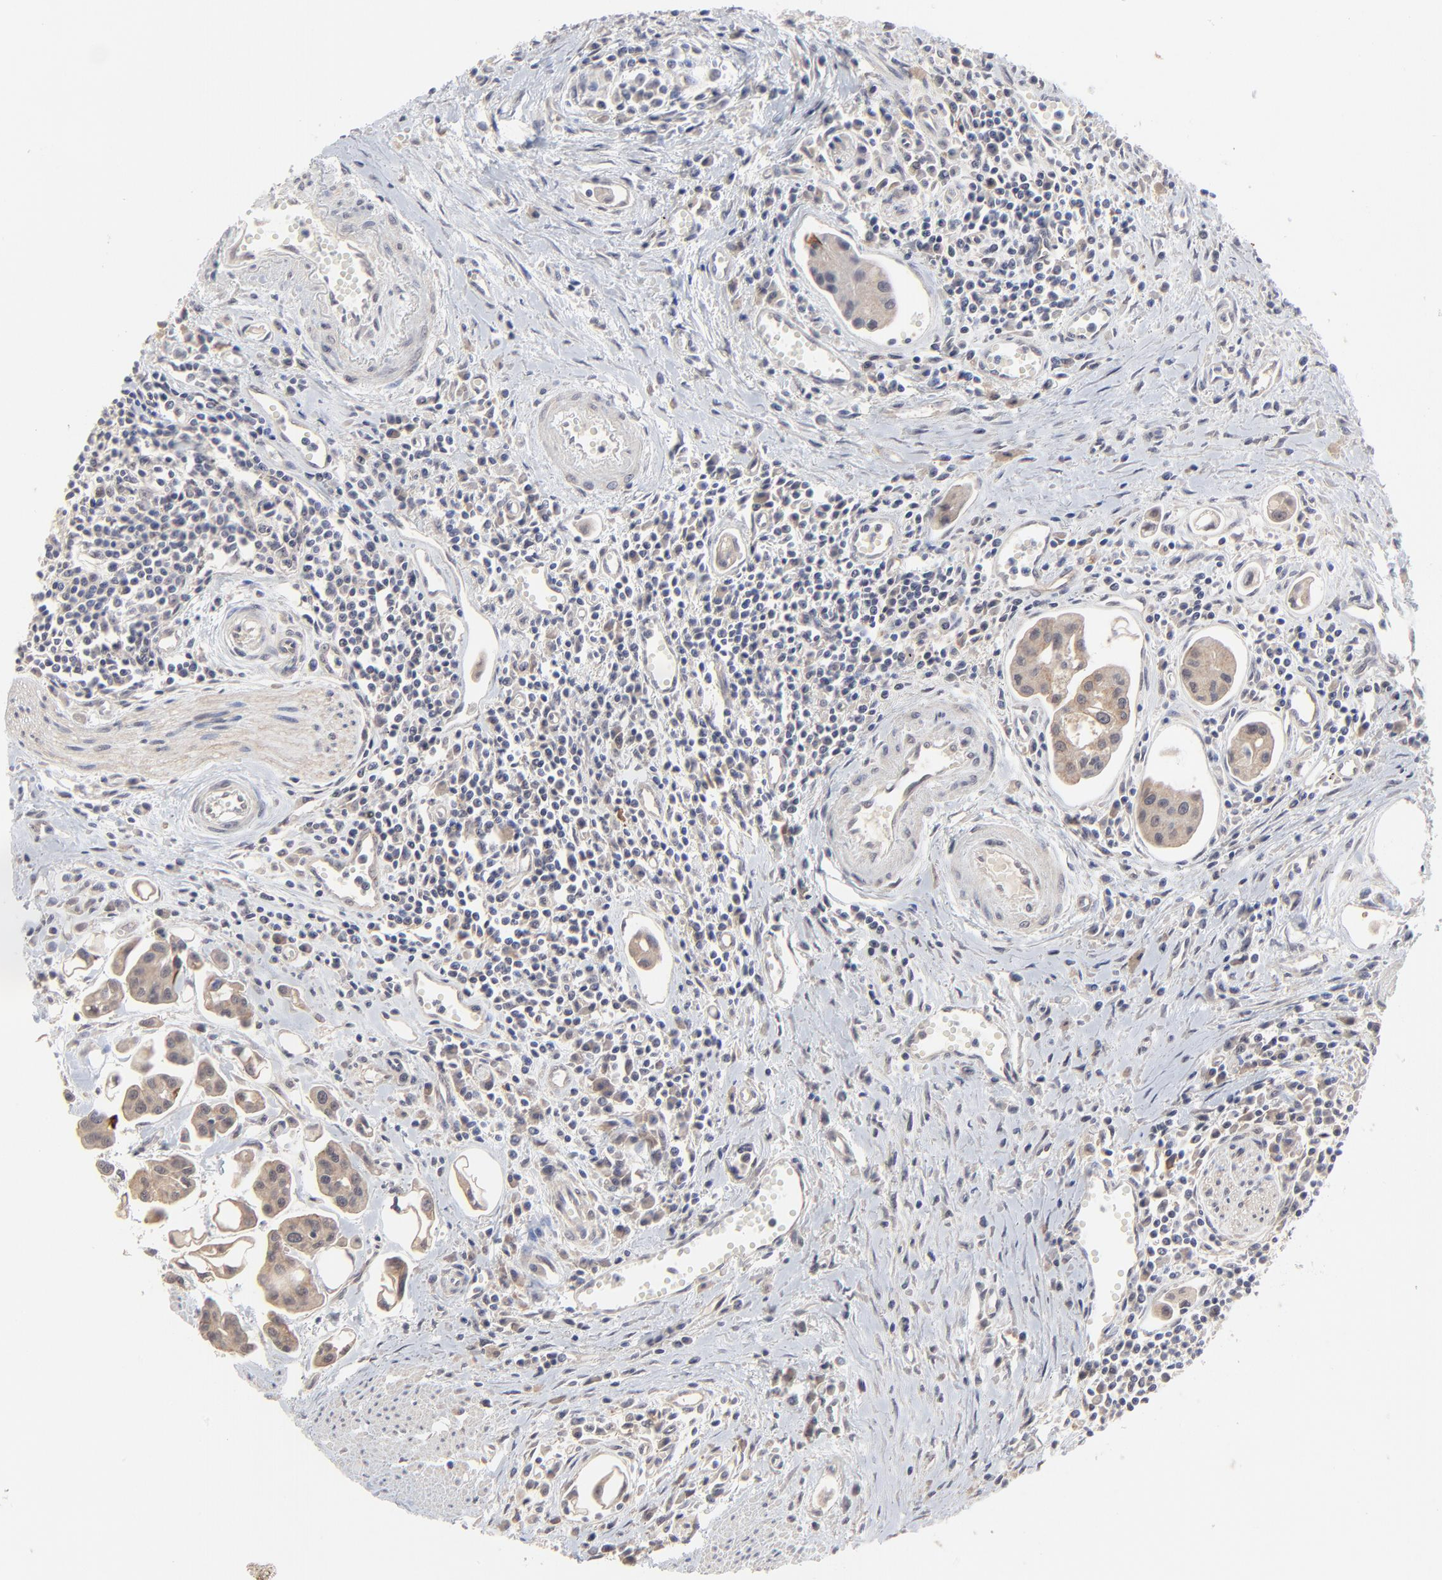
{"staining": {"intensity": "weak", "quantity": ">75%", "location": "cytoplasmic/membranous"}, "tissue": "urothelial cancer", "cell_type": "Tumor cells", "image_type": "cancer", "snomed": [{"axis": "morphology", "description": "Urothelial carcinoma, High grade"}, {"axis": "topography", "description": "Urinary bladder"}], "caption": "DAB immunohistochemical staining of human urothelial cancer displays weak cytoplasmic/membranous protein staining in about >75% of tumor cells. The protein is stained brown, and the nuclei are stained in blue (DAB (3,3'-diaminobenzidine) IHC with brightfield microscopy, high magnification).", "gene": "FAM199X", "patient": {"sex": "male", "age": 66}}